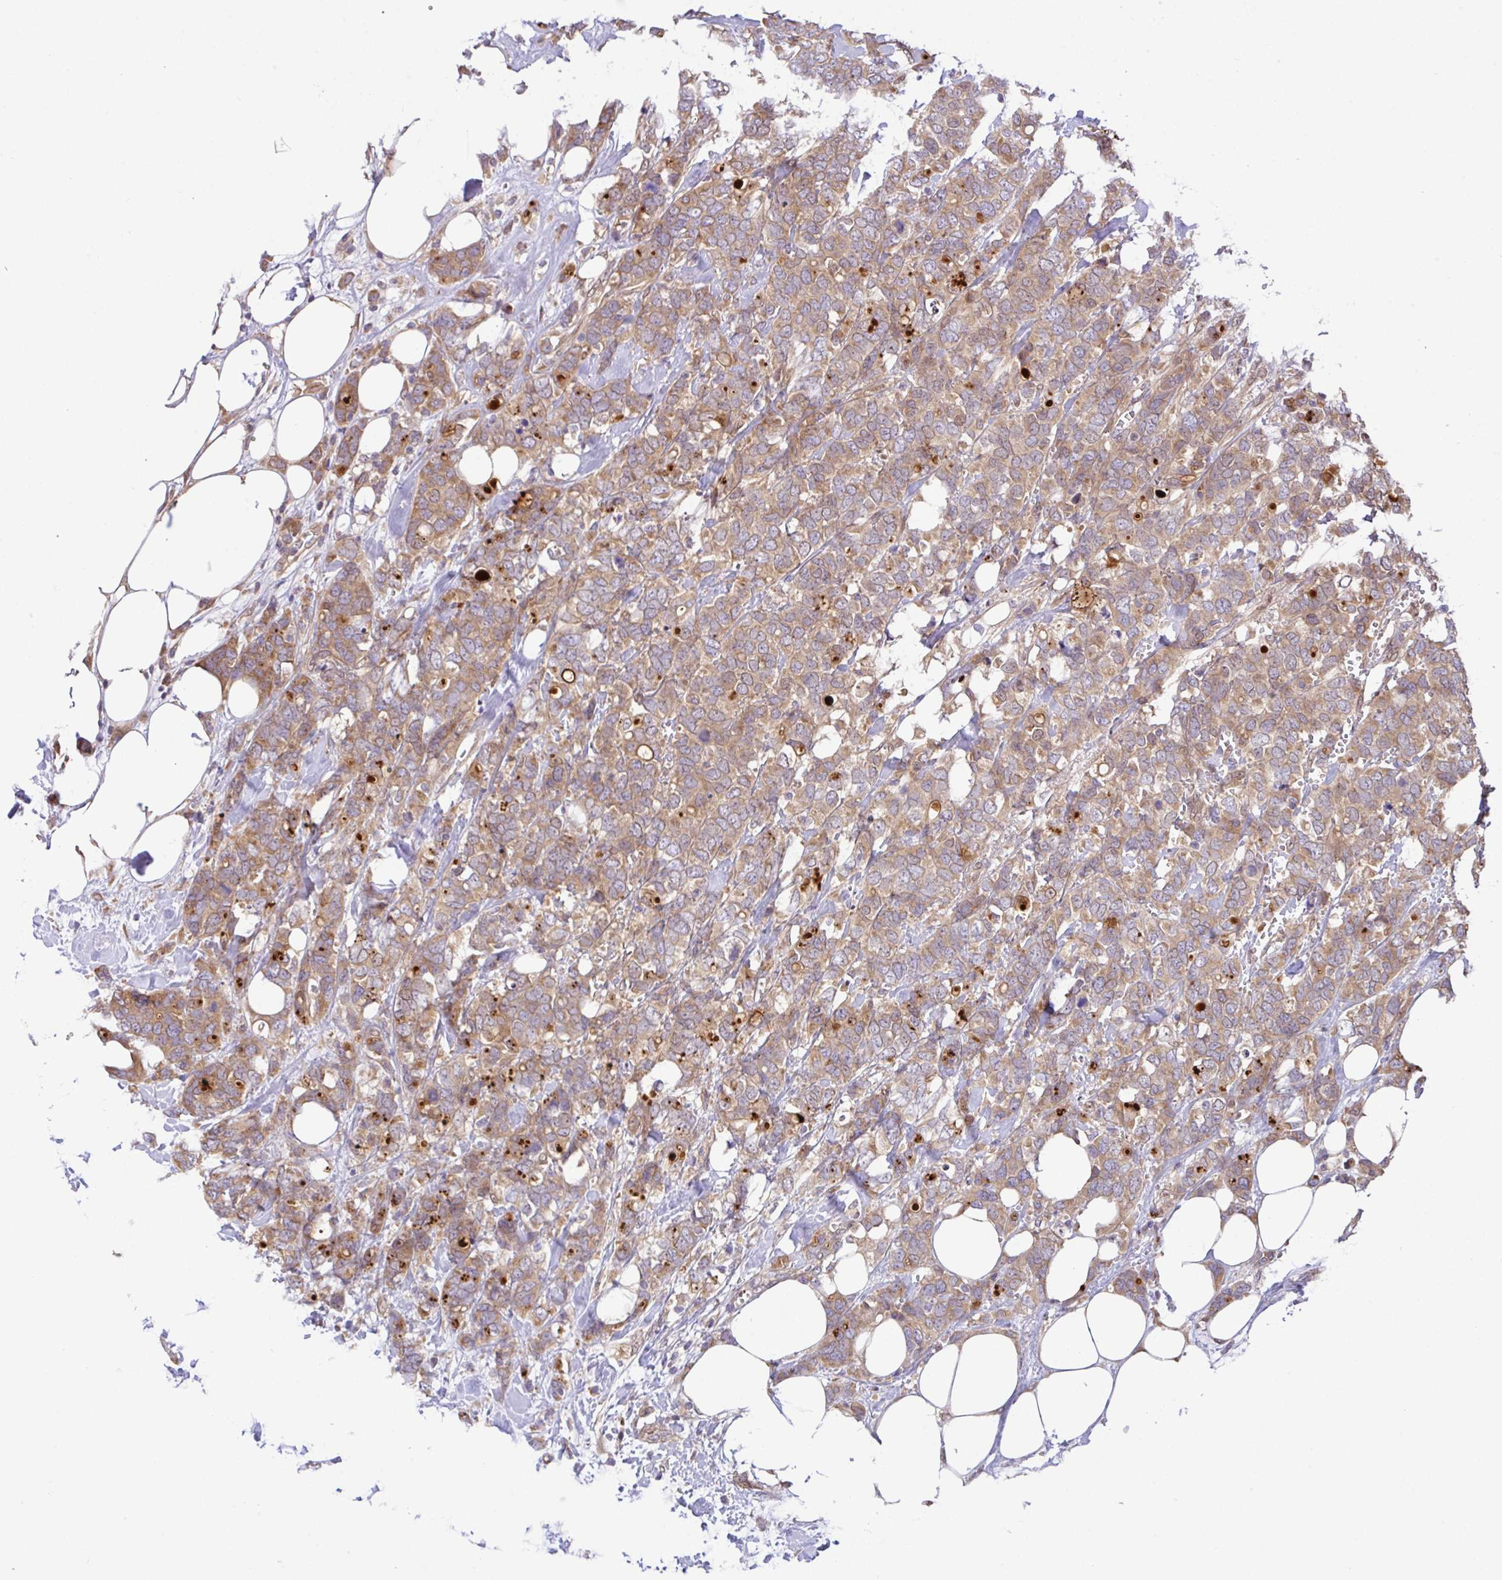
{"staining": {"intensity": "moderate", "quantity": ">75%", "location": "cytoplasmic/membranous"}, "tissue": "breast cancer", "cell_type": "Tumor cells", "image_type": "cancer", "snomed": [{"axis": "morphology", "description": "Lobular carcinoma"}, {"axis": "topography", "description": "Breast"}], "caption": "Immunohistochemistry (DAB (3,3'-diaminobenzidine)) staining of breast cancer displays moderate cytoplasmic/membranous protein staining in approximately >75% of tumor cells. (DAB (3,3'-diaminobenzidine) = brown stain, brightfield microscopy at high magnification).", "gene": "UBE4A", "patient": {"sex": "female", "age": 91}}